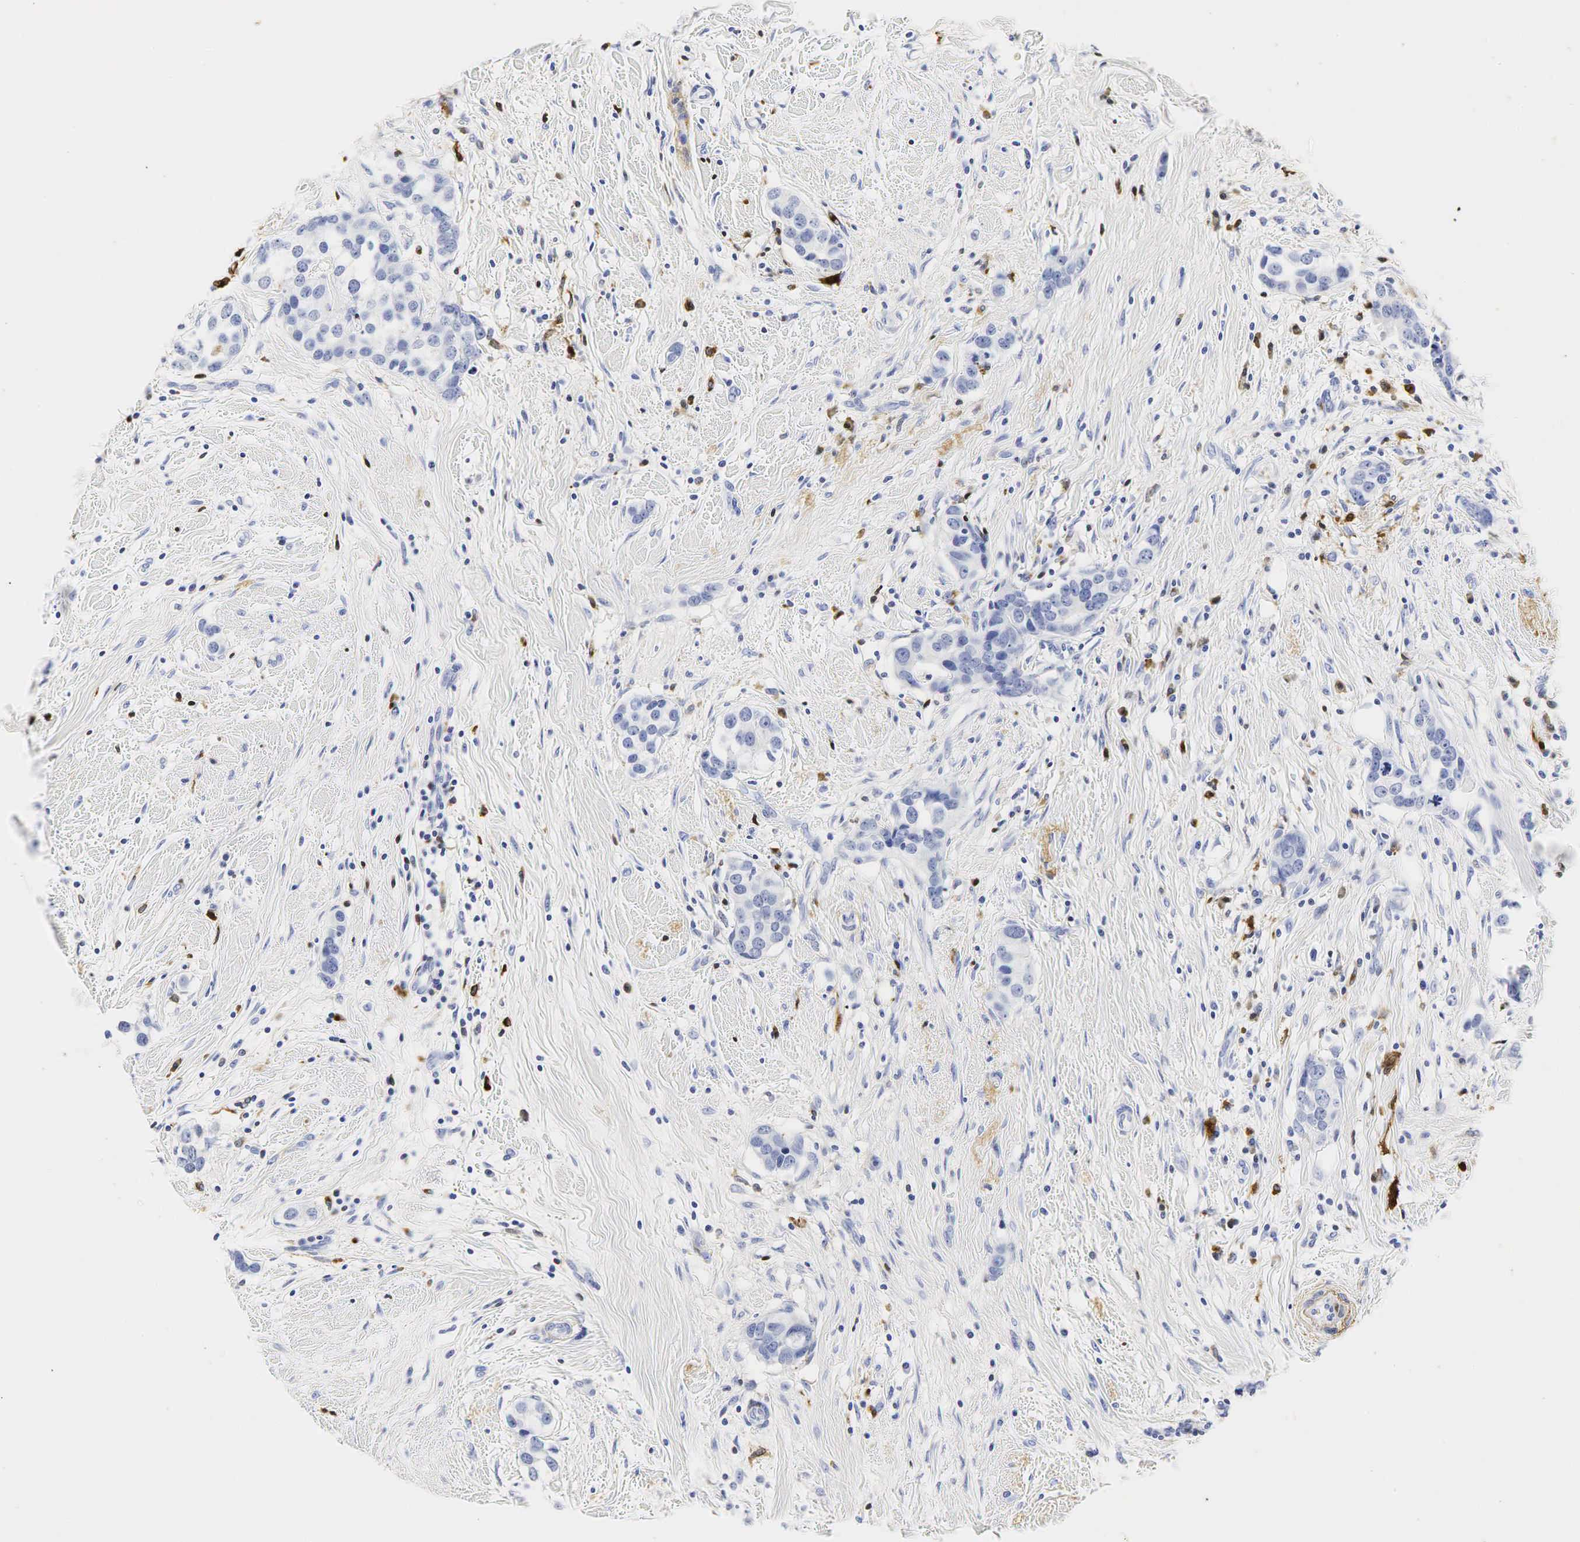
{"staining": {"intensity": "negative", "quantity": "none", "location": "none"}, "tissue": "breast cancer", "cell_type": "Tumor cells", "image_type": "cancer", "snomed": [{"axis": "morphology", "description": "Duct carcinoma"}, {"axis": "topography", "description": "Breast"}], "caption": "Breast infiltrating ductal carcinoma was stained to show a protein in brown. There is no significant expression in tumor cells. (Stains: DAB (3,3'-diaminobenzidine) immunohistochemistry (IHC) with hematoxylin counter stain, Microscopy: brightfield microscopy at high magnification).", "gene": "LYZ", "patient": {"sex": "female", "age": 55}}